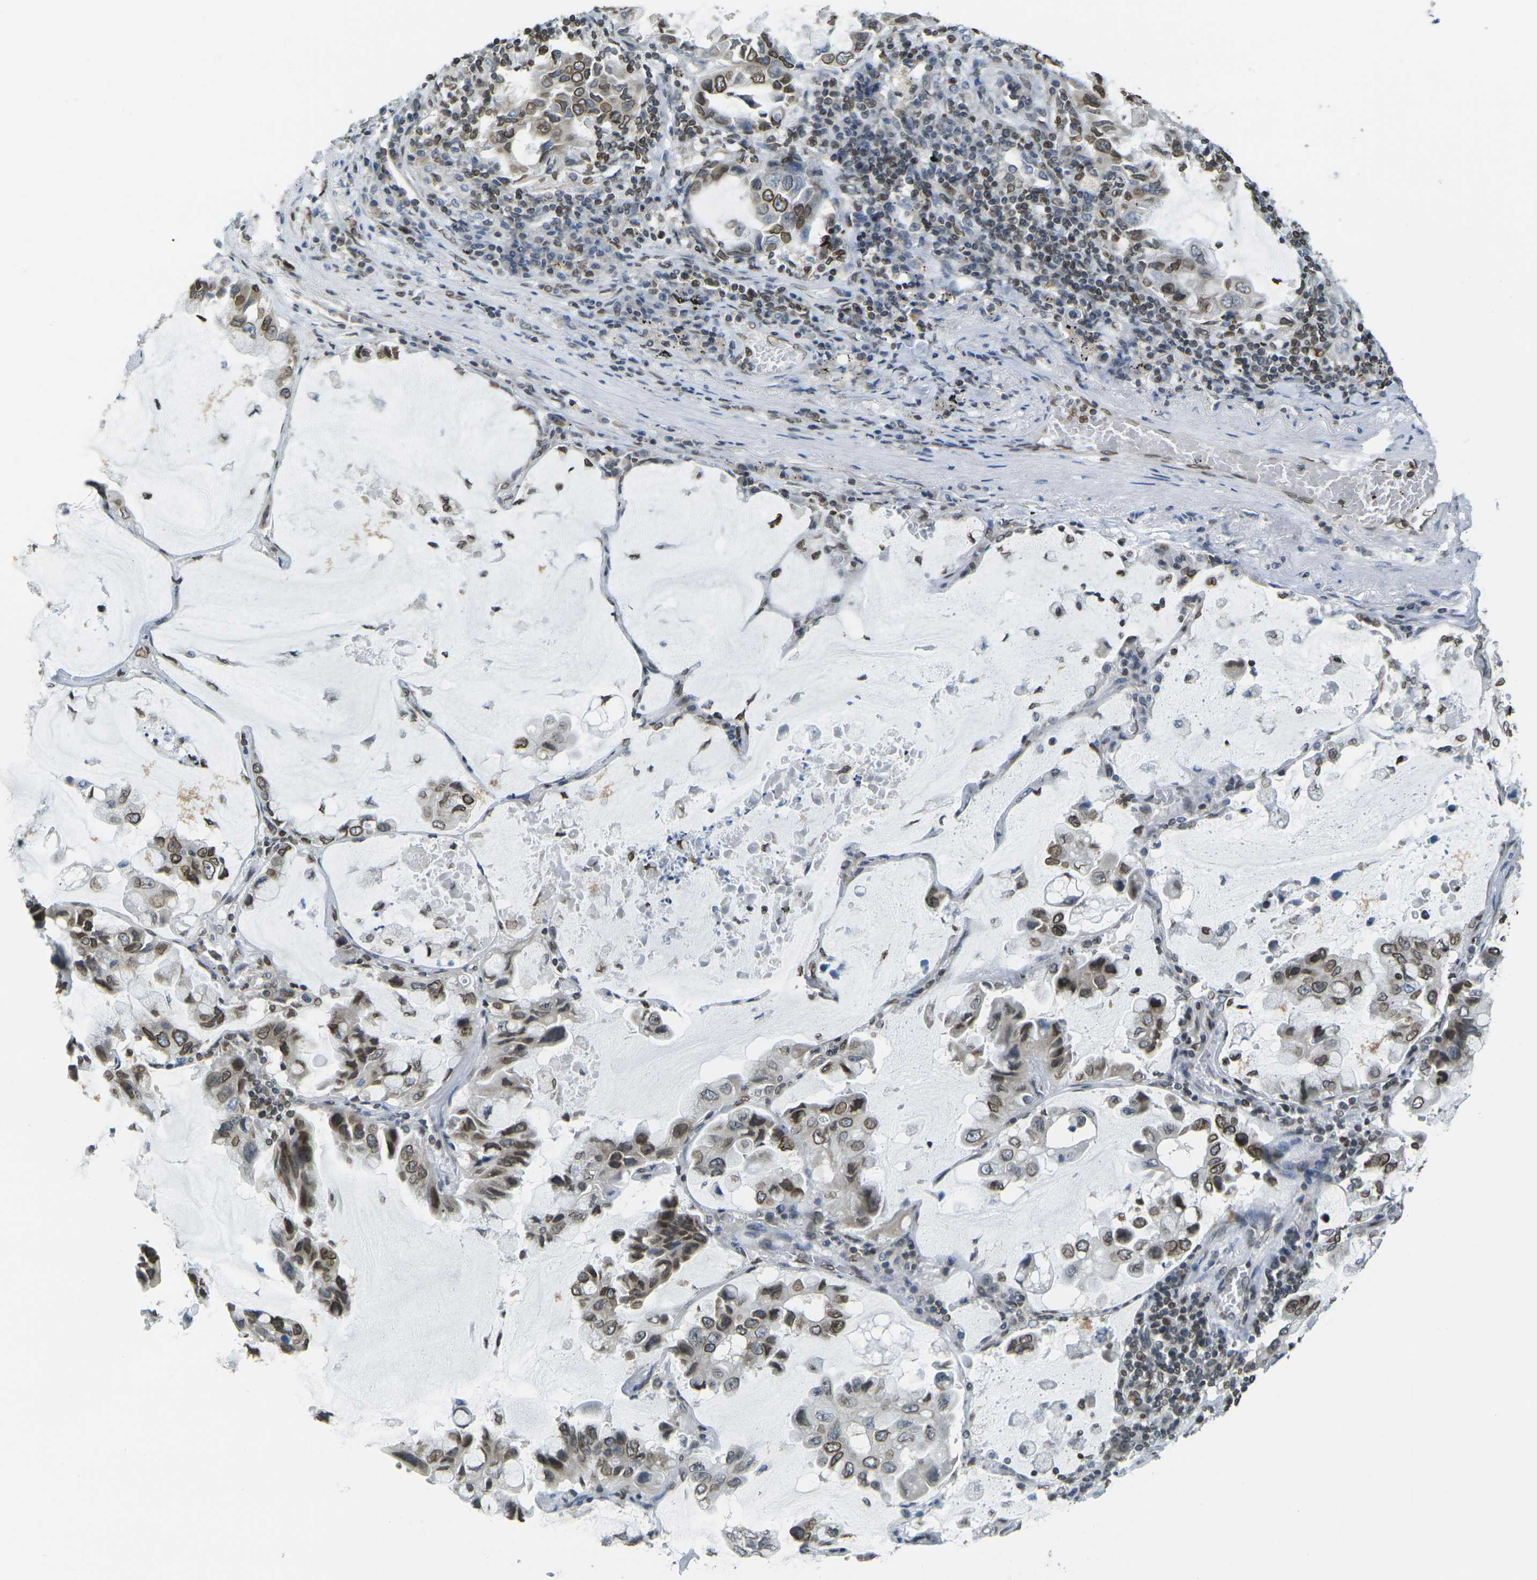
{"staining": {"intensity": "moderate", "quantity": ">75%", "location": "cytoplasmic/membranous,nuclear"}, "tissue": "lung cancer", "cell_type": "Tumor cells", "image_type": "cancer", "snomed": [{"axis": "morphology", "description": "Adenocarcinoma, NOS"}, {"axis": "topography", "description": "Lung"}], "caption": "IHC histopathology image of neoplastic tissue: human lung cancer (adenocarcinoma) stained using immunohistochemistry (IHC) reveals medium levels of moderate protein expression localized specifically in the cytoplasmic/membranous and nuclear of tumor cells, appearing as a cytoplasmic/membranous and nuclear brown color.", "gene": "BRDT", "patient": {"sex": "male", "age": 64}}